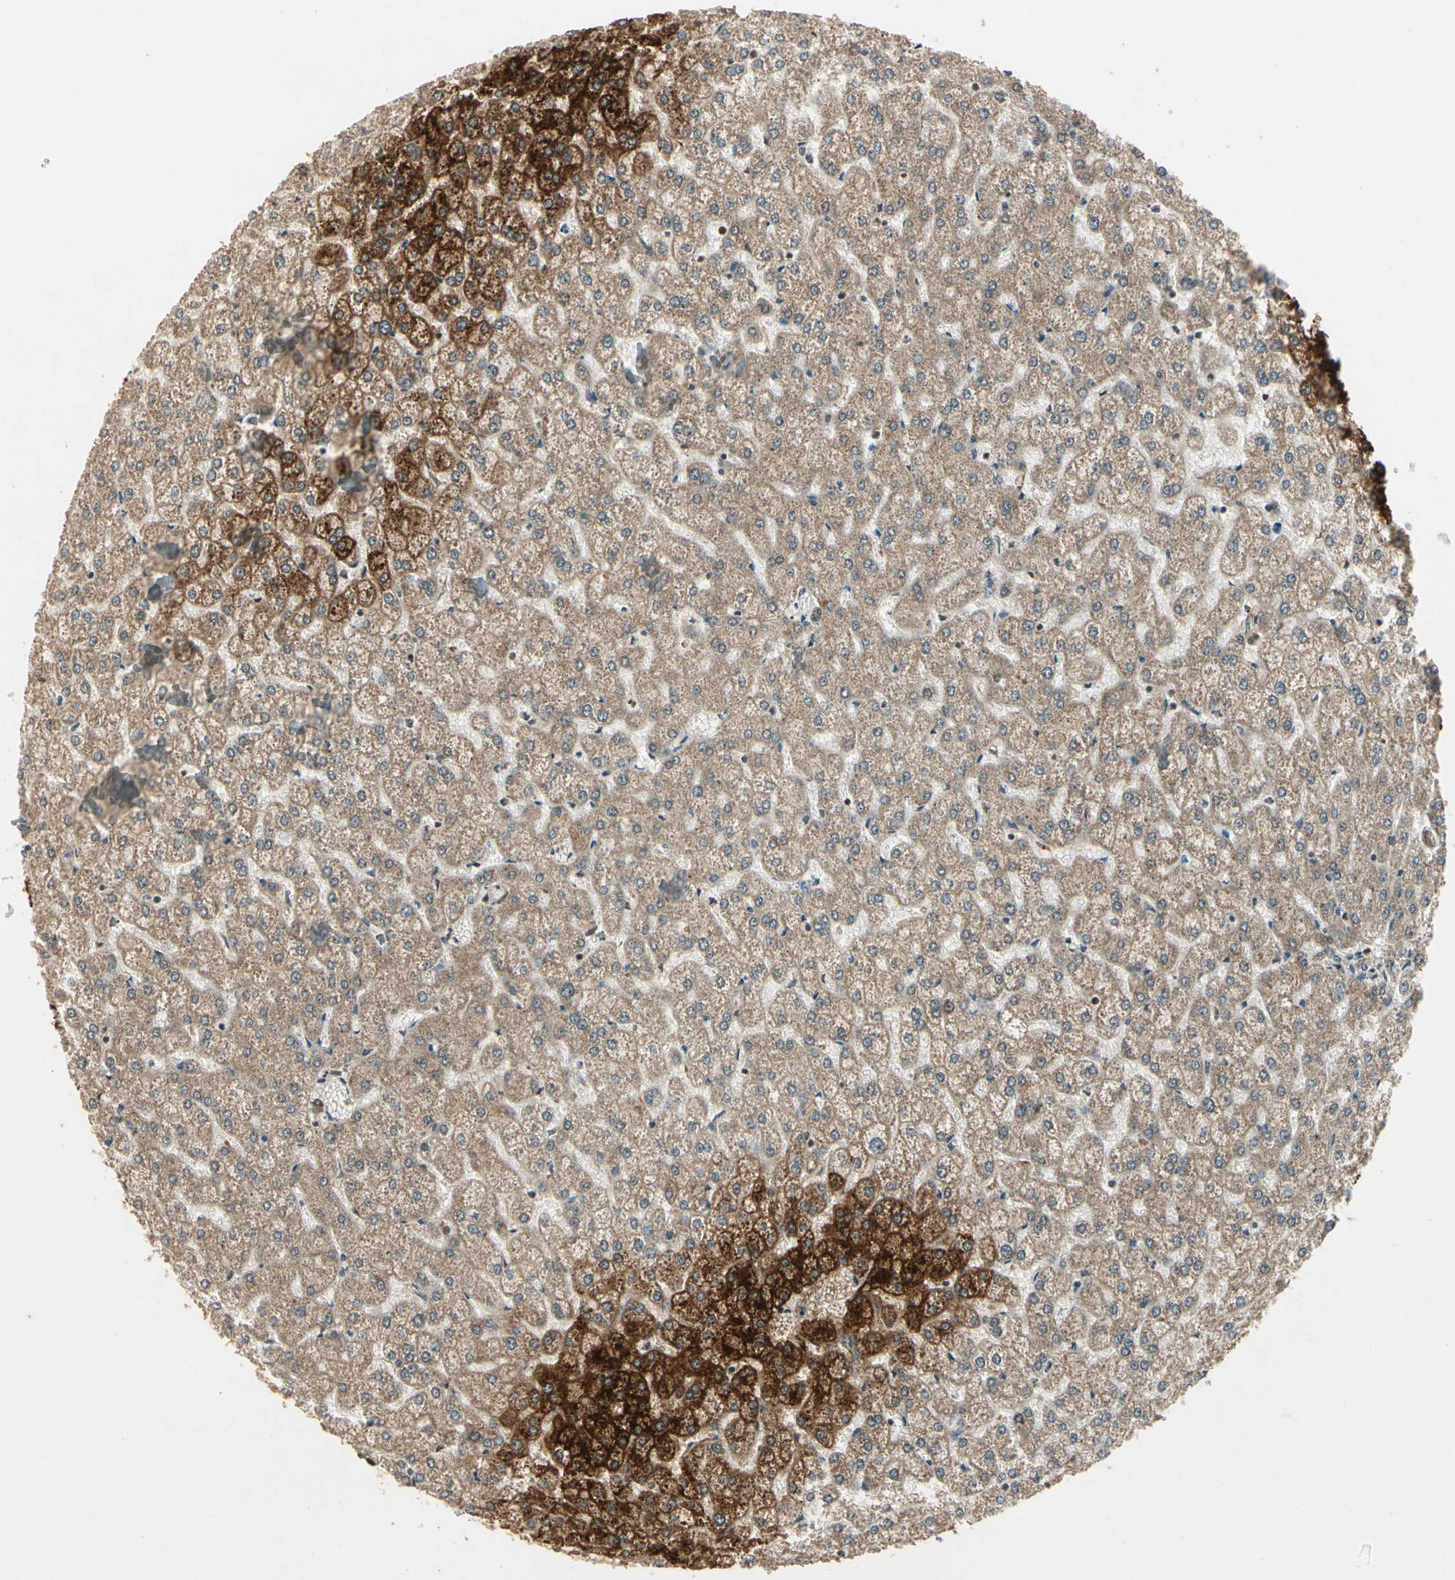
{"staining": {"intensity": "weak", "quantity": "25%-75%", "location": "cytoplasmic/membranous"}, "tissue": "liver", "cell_type": "Cholangiocytes", "image_type": "normal", "snomed": [{"axis": "morphology", "description": "Normal tissue, NOS"}, {"axis": "topography", "description": "Liver"}], "caption": "Immunohistochemistry (IHC) photomicrograph of normal liver stained for a protein (brown), which displays low levels of weak cytoplasmic/membranous staining in about 25%-75% of cholangiocytes.", "gene": "GLUL", "patient": {"sex": "female", "age": 32}}